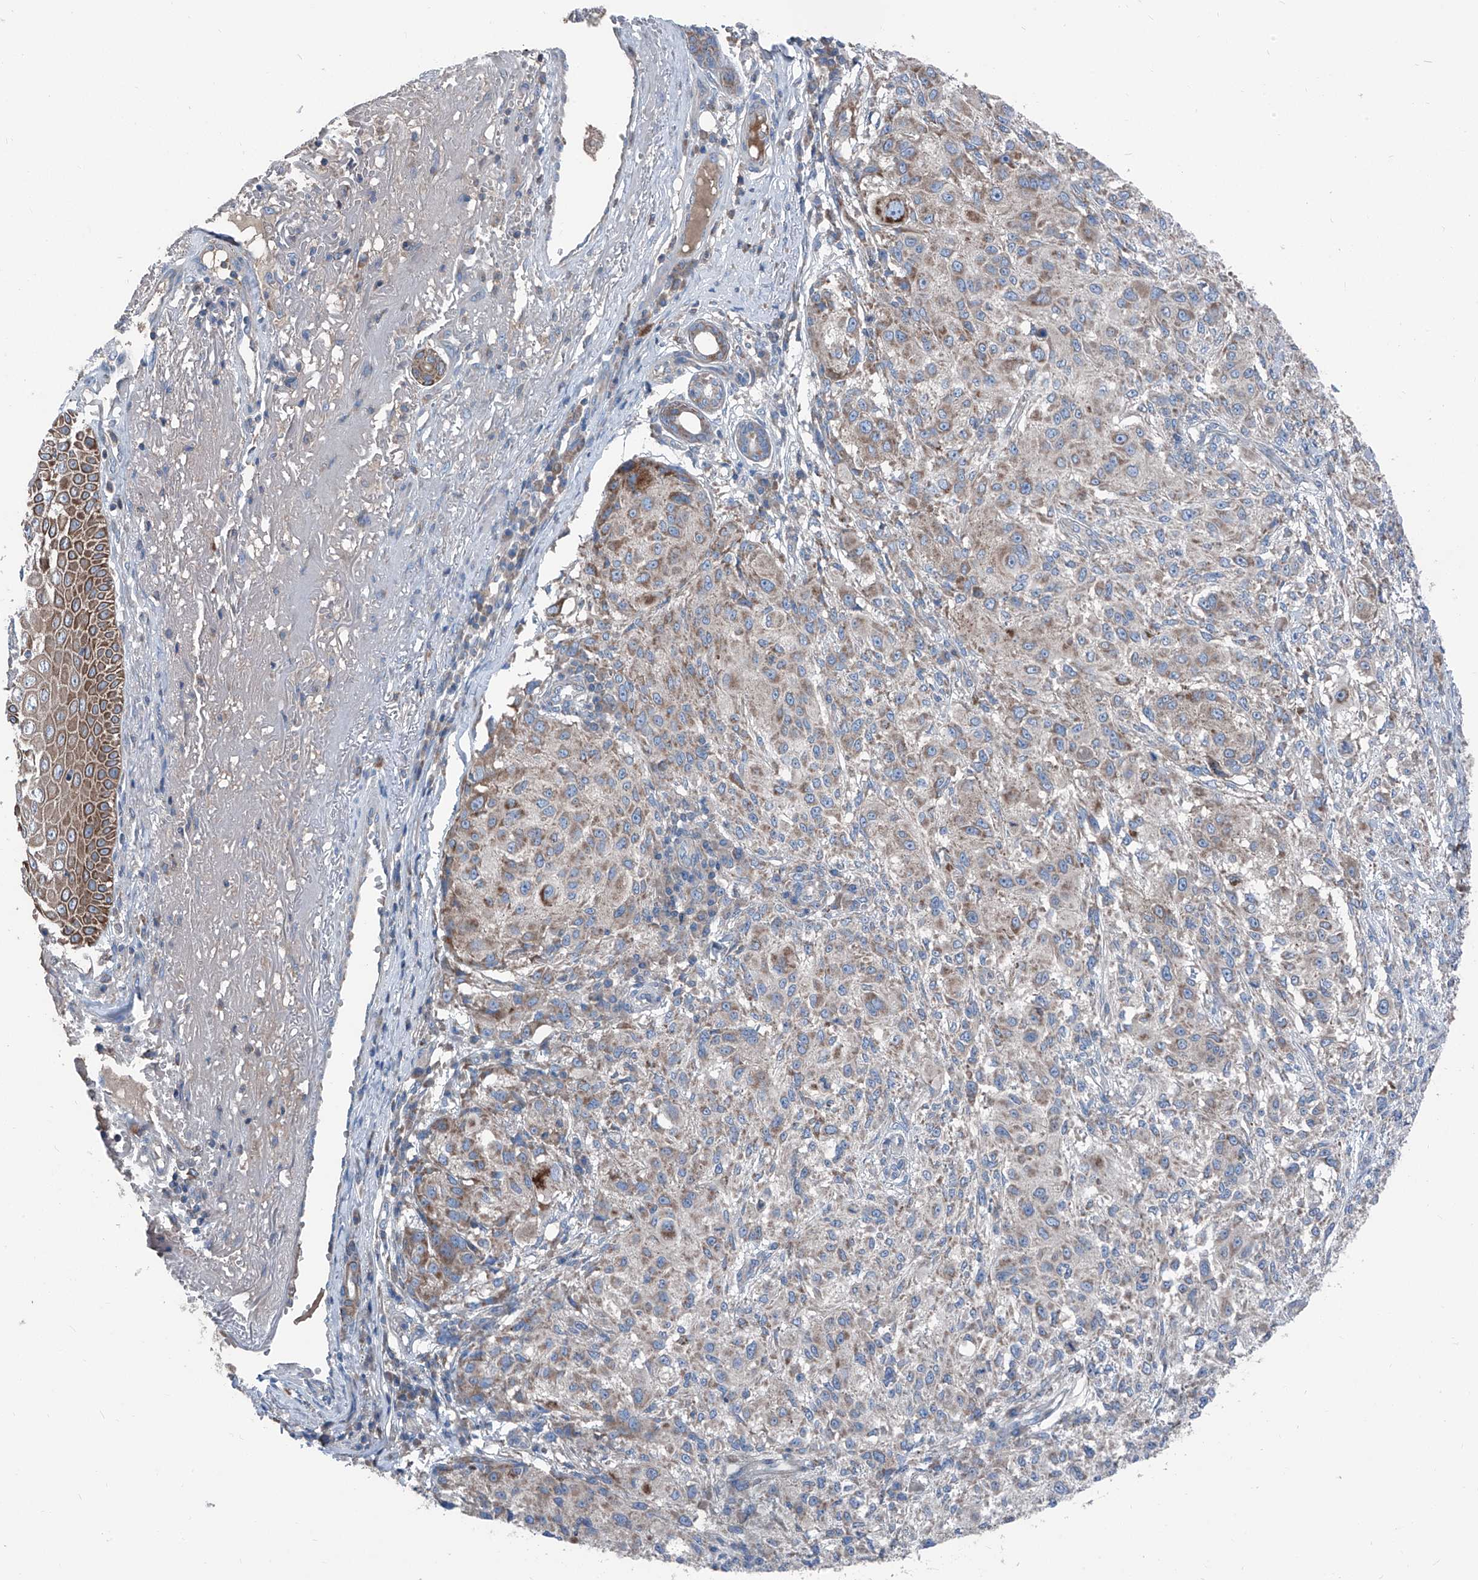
{"staining": {"intensity": "weak", "quantity": "<25%", "location": "cytoplasmic/membranous"}, "tissue": "melanoma", "cell_type": "Tumor cells", "image_type": "cancer", "snomed": [{"axis": "morphology", "description": "Necrosis, NOS"}, {"axis": "morphology", "description": "Malignant melanoma, NOS"}, {"axis": "topography", "description": "Skin"}], "caption": "The IHC photomicrograph has no significant positivity in tumor cells of malignant melanoma tissue.", "gene": "GPAT3", "patient": {"sex": "female", "age": 87}}